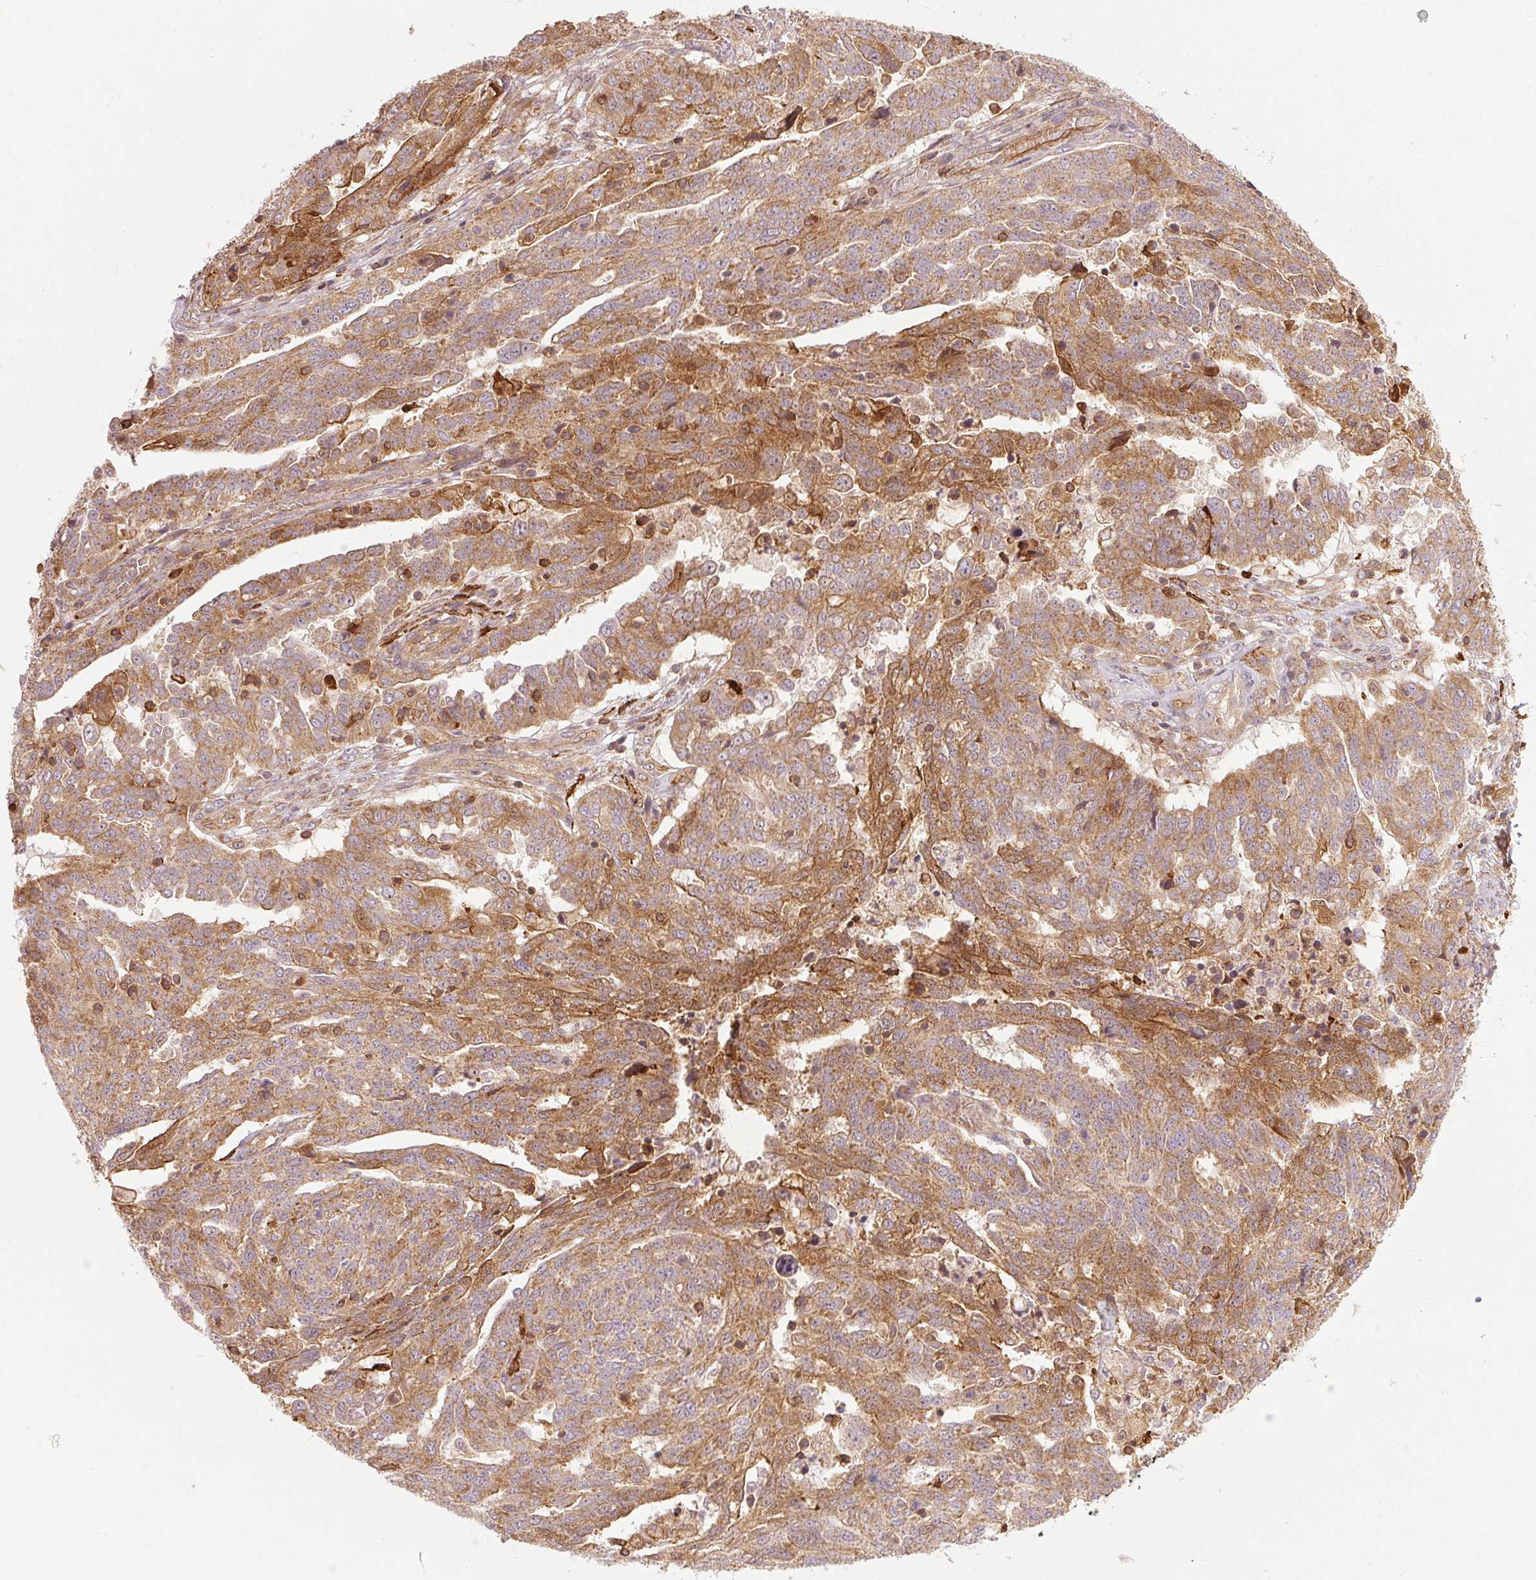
{"staining": {"intensity": "moderate", "quantity": ">75%", "location": "cytoplasmic/membranous"}, "tissue": "ovarian cancer", "cell_type": "Tumor cells", "image_type": "cancer", "snomed": [{"axis": "morphology", "description": "Cystadenocarcinoma, serous, NOS"}, {"axis": "topography", "description": "Ovary"}], "caption": "Ovarian cancer stained with DAB (3,3'-diaminobenzidine) immunohistochemistry exhibits medium levels of moderate cytoplasmic/membranous positivity in approximately >75% of tumor cells. The staining is performed using DAB (3,3'-diaminobenzidine) brown chromogen to label protein expression. The nuclei are counter-stained blue using hematoxylin.", "gene": "NADK2", "patient": {"sex": "female", "age": 67}}